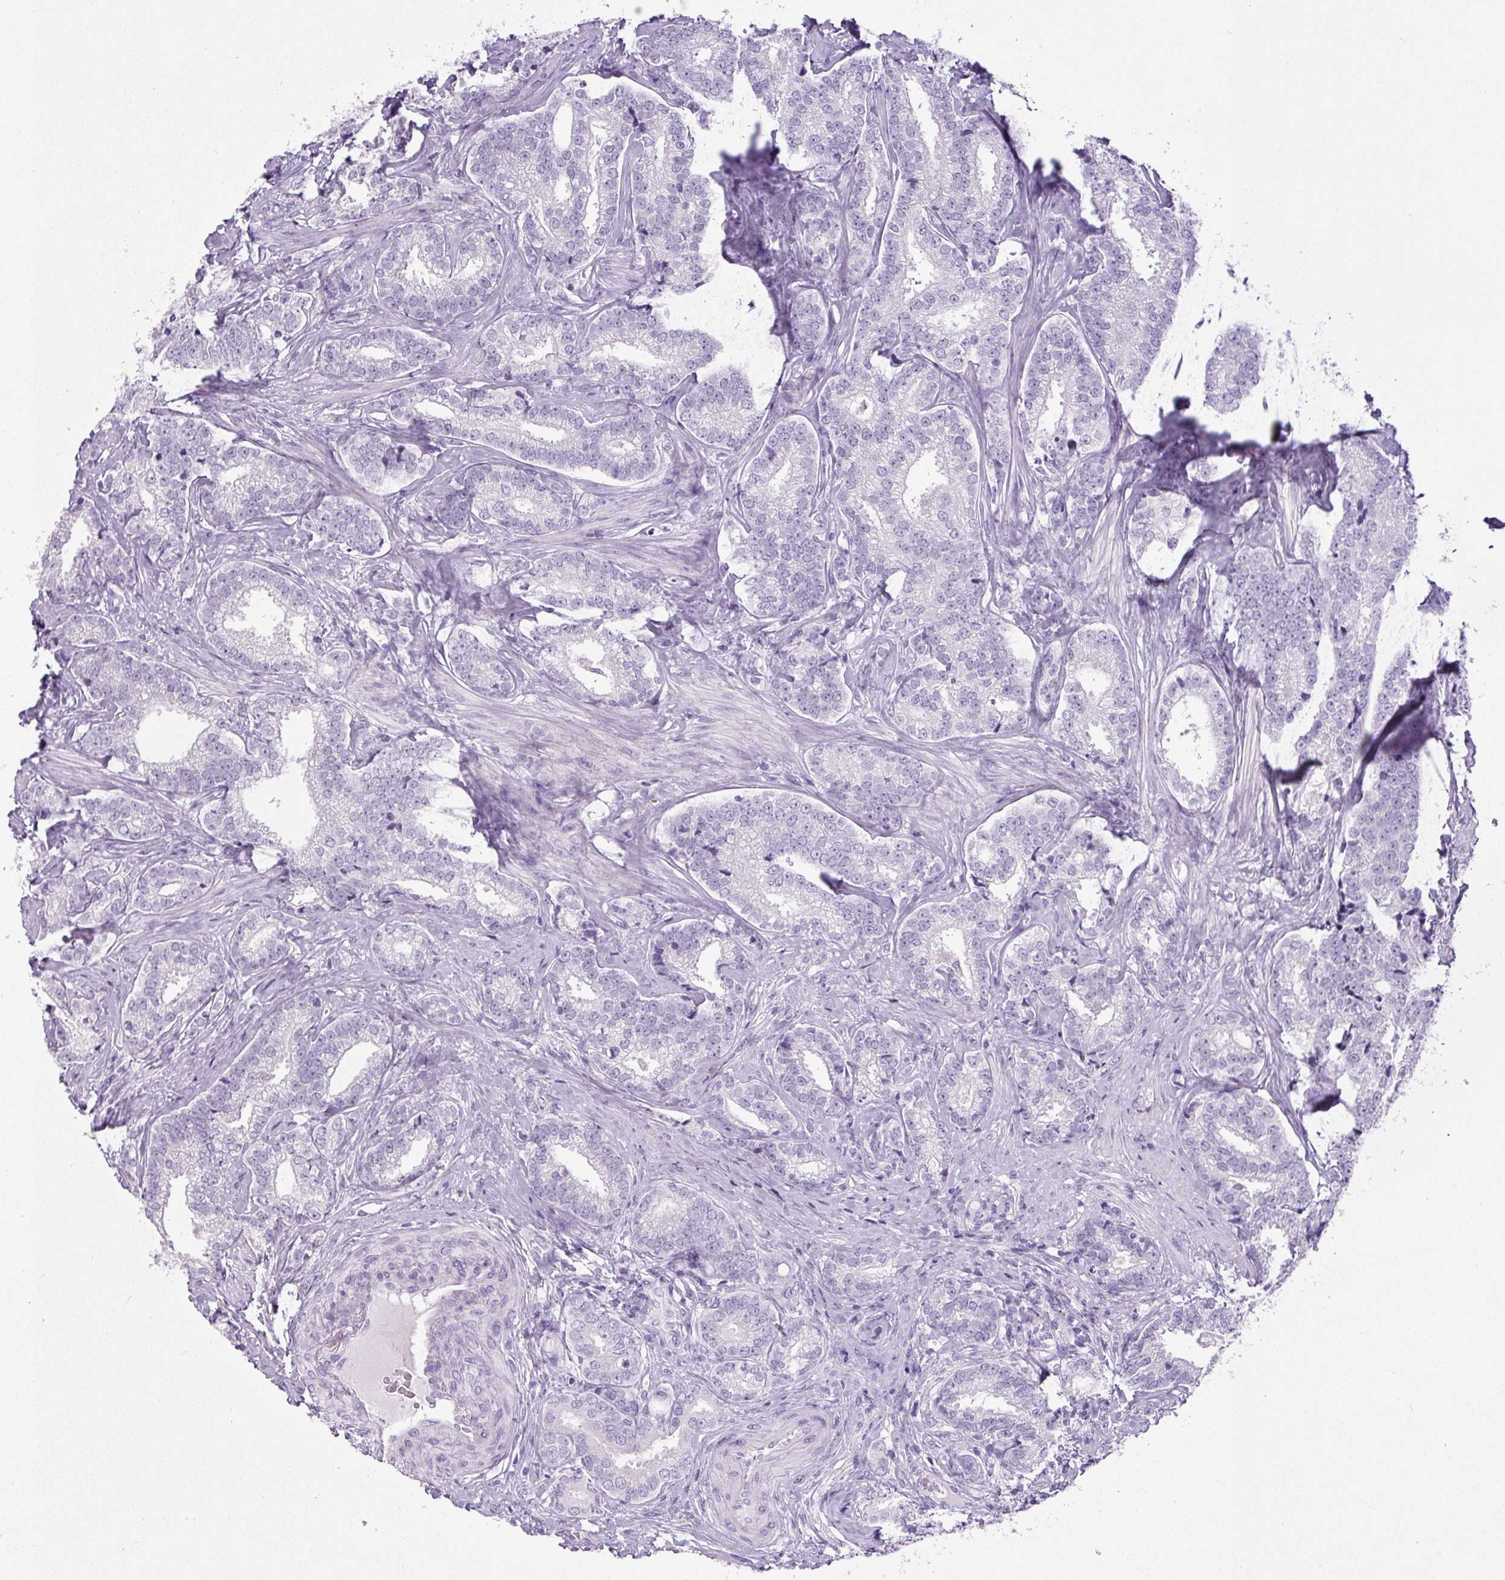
{"staining": {"intensity": "negative", "quantity": "none", "location": "none"}, "tissue": "prostate cancer", "cell_type": "Tumor cells", "image_type": "cancer", "snomed": [{"axis": "morphology", "description": "Adenocarcinoma, Low grade"}, {"axis": "topography", "description": "Prostate"}], "caption": "Immunohistochemical staining of human low-grade adenocarcinoma (prostate) displays no significant positivity in tumor cells. The staining is performed using DAB (3,3'-diaminobenzidine) brown chromogen with nuclei counter-stained in using hematoxylin.", "gene": "CHGA", "patient": {"sex": "male", "age": 63}}